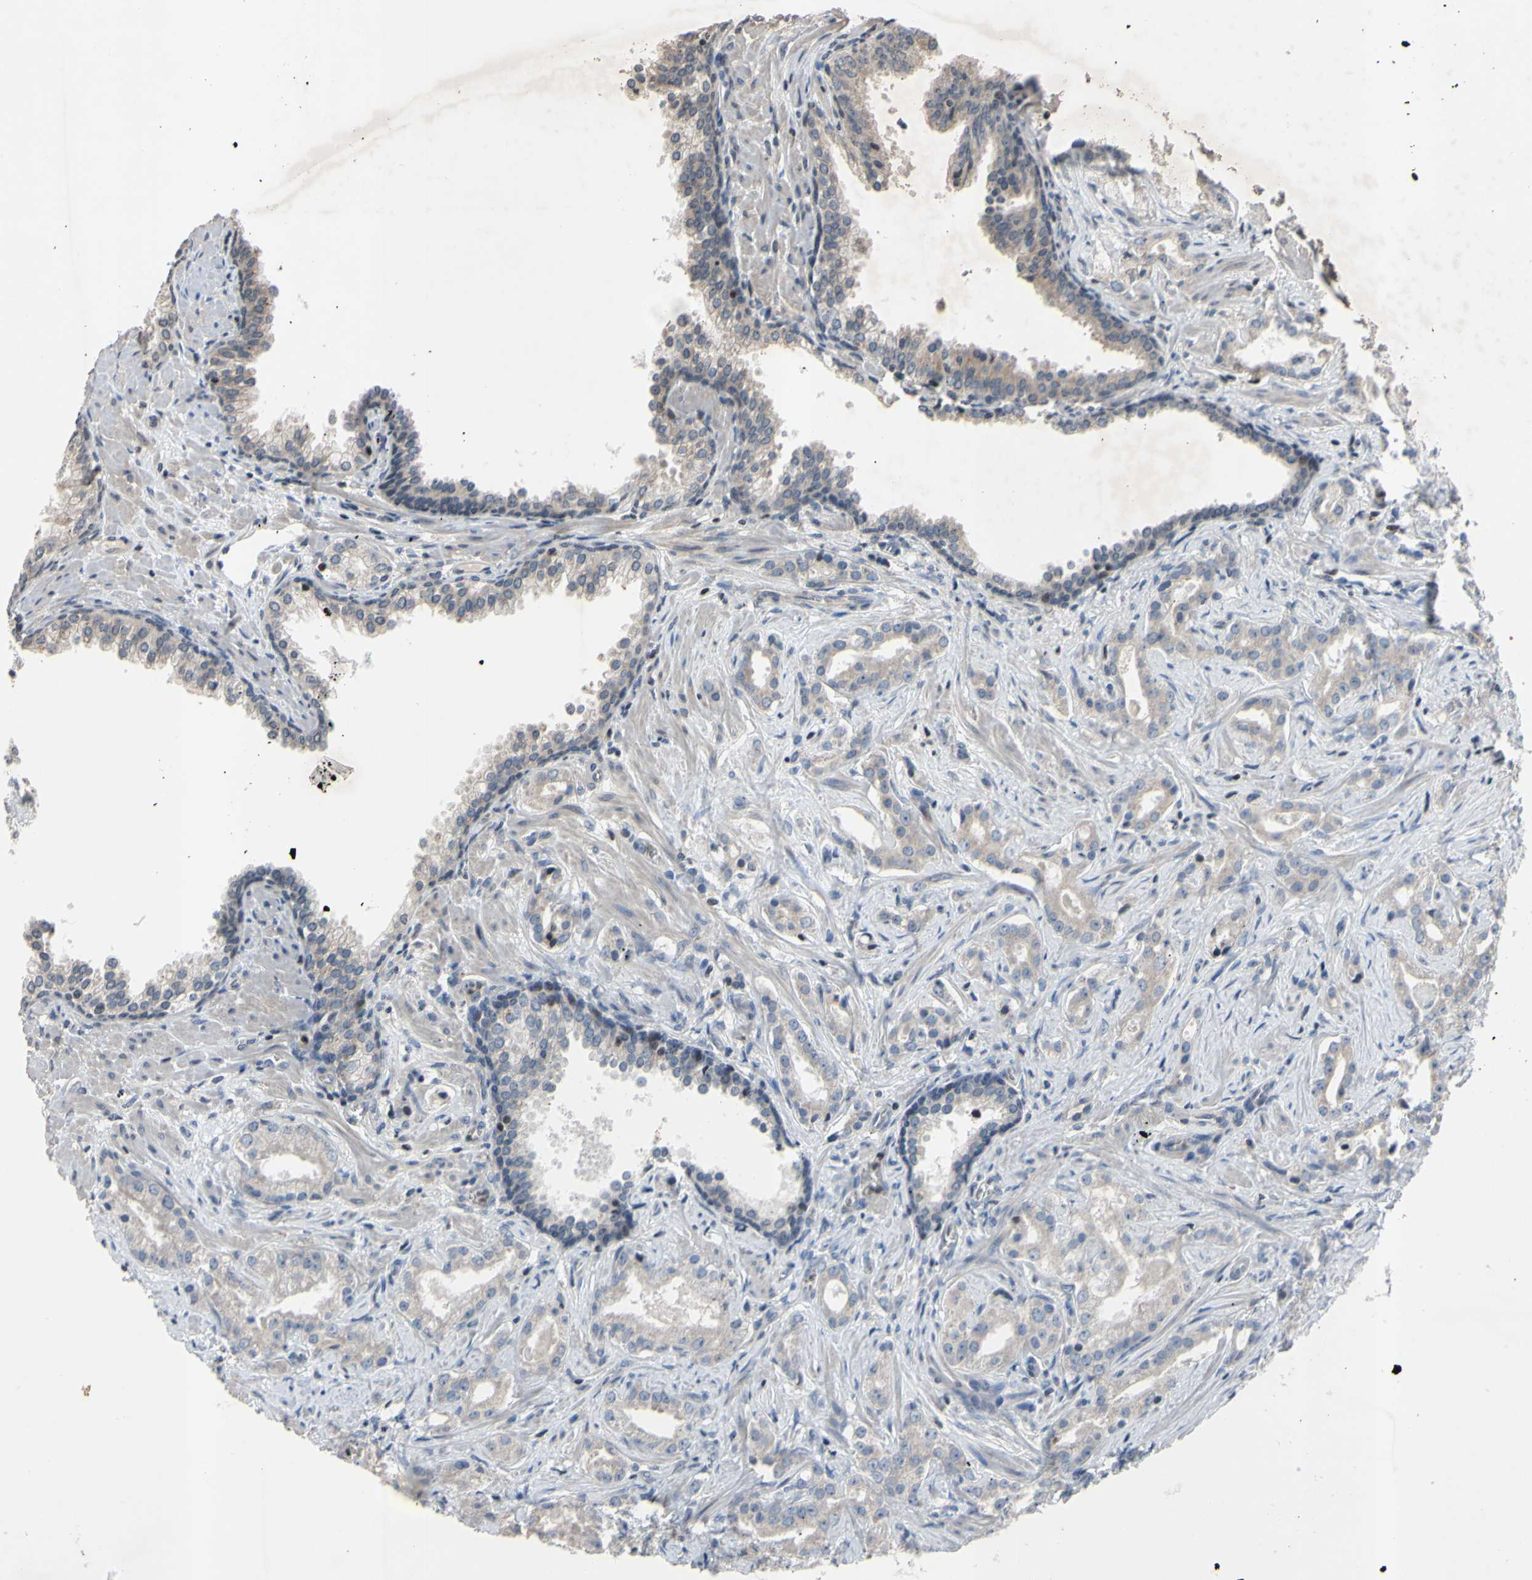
{"staining": {"intensity": "weak", "quantity": "25%-75%", "location": "cytoplasmic/membranous"}, "tissue": "prostate cancer", "cell_type": "Tumor cells", "image_type": "cancer", "snomed": [{"axis": "morphology", "description": "Adenocarcinoma, Low grade"}, {"axis": "topography", "description": "Prostate"}], "caption": "Protein staining of prostate cancer (adenocarcinoma (low-grade)) tissue reveals weak cytoplasmic/membranous positivity in about 25%-75% of tumor cells. (DAB (3,3'-diaminobenzidine) IHC, brown staining for protein, blue staining for nuclei).", "gene": "ARG1", "patient": {"sex": "male", "age": 59}}